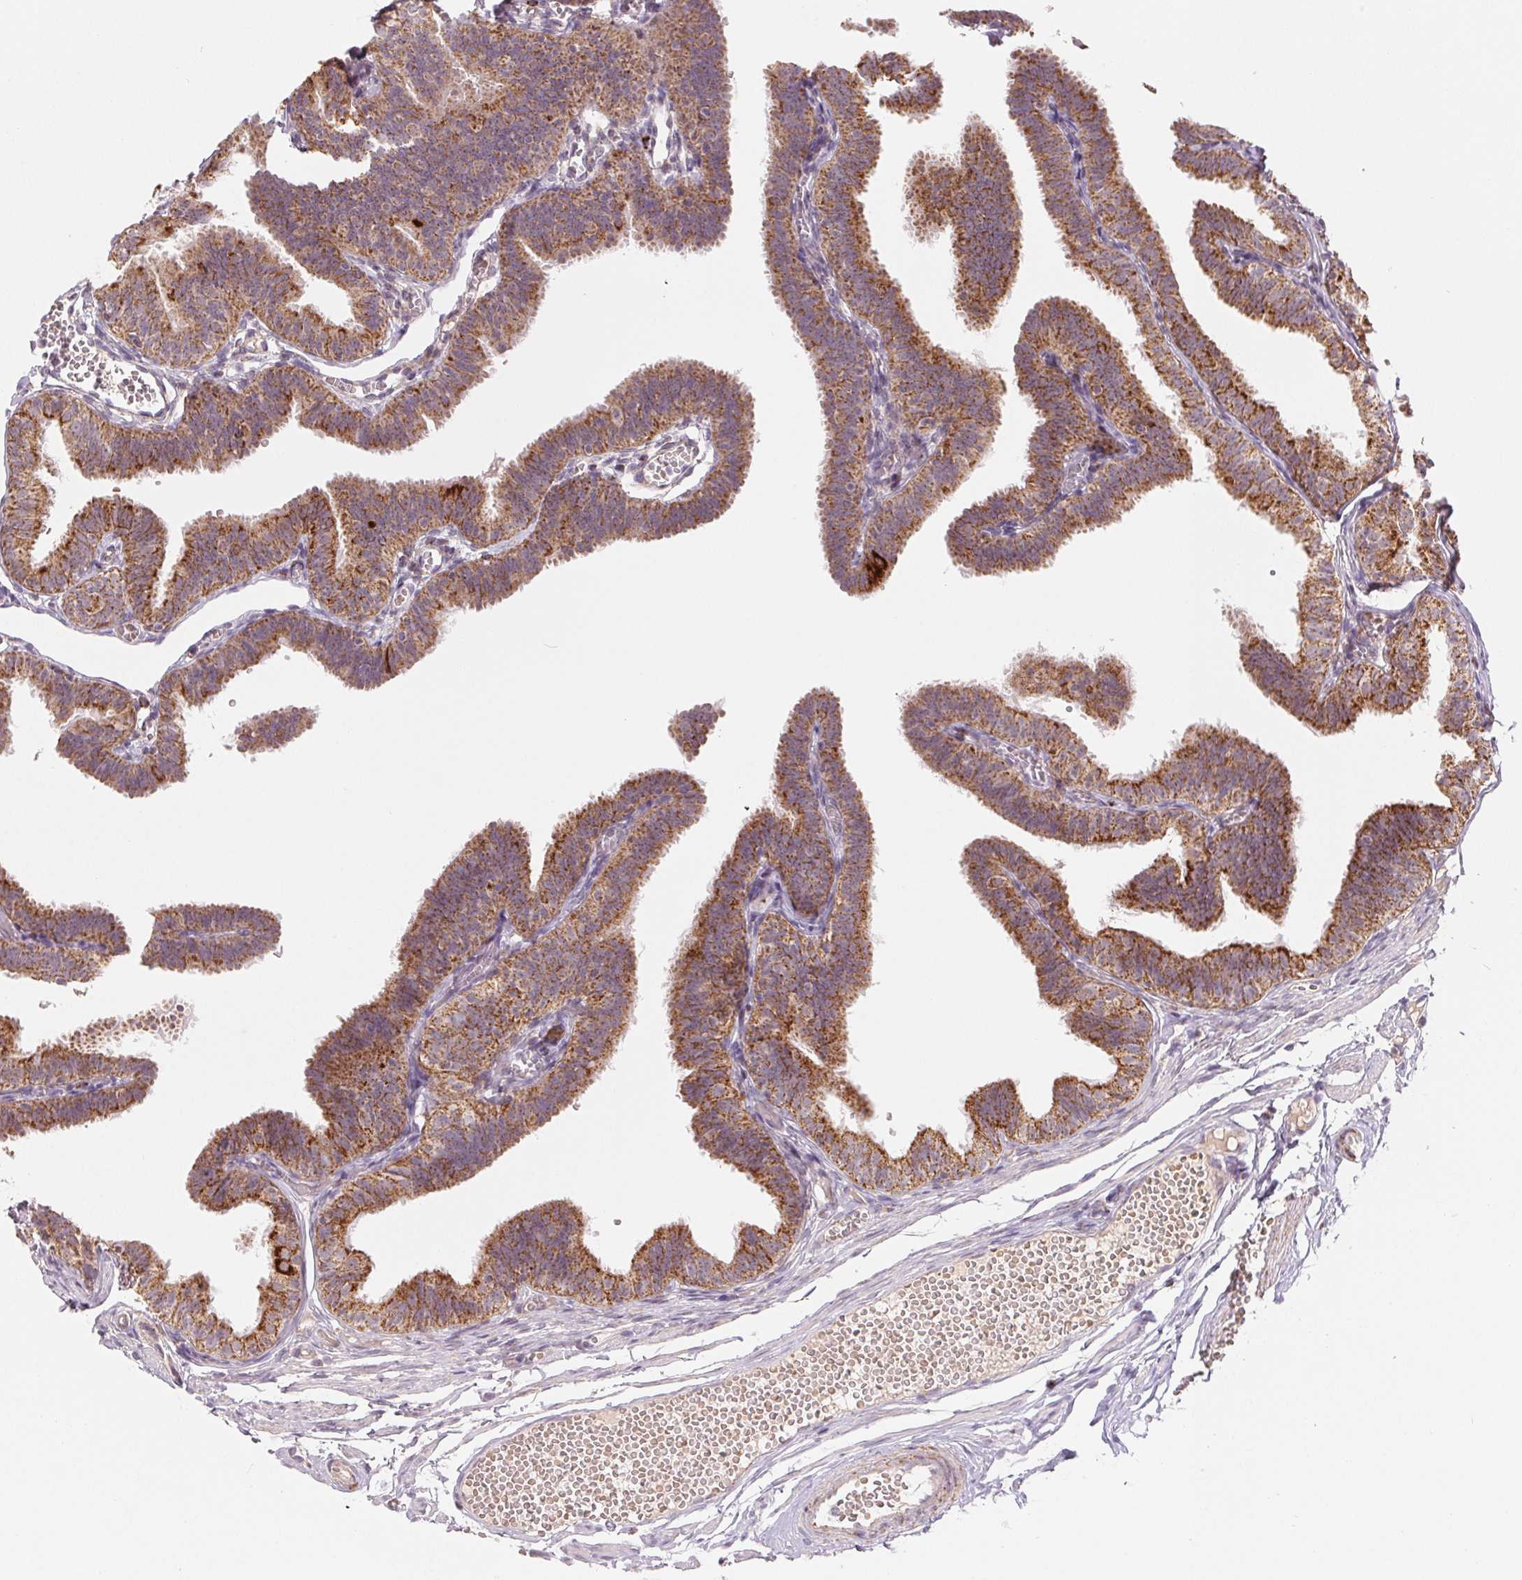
{"staining": {"intensity": "moderate", "quantity": ">75%", "location": "cytoplasmic/membranous"}, "tissue": "fallopian tube", "cell_type": "Glandular cells", "image_type": "normal", "snomed": [{"axis": "morphology", "description": "Normal tissue, NOS"}, {"axis": "topography", "description": "Fallopian tube"}], "caption": "Fallopian tube stained with immunohistochemistry exhibits moderate cytoplasmic/membranous positivity in about >75% of glandular cells.", "gene": "HINT2", "patient": {"sex": "female", "age": 25}}